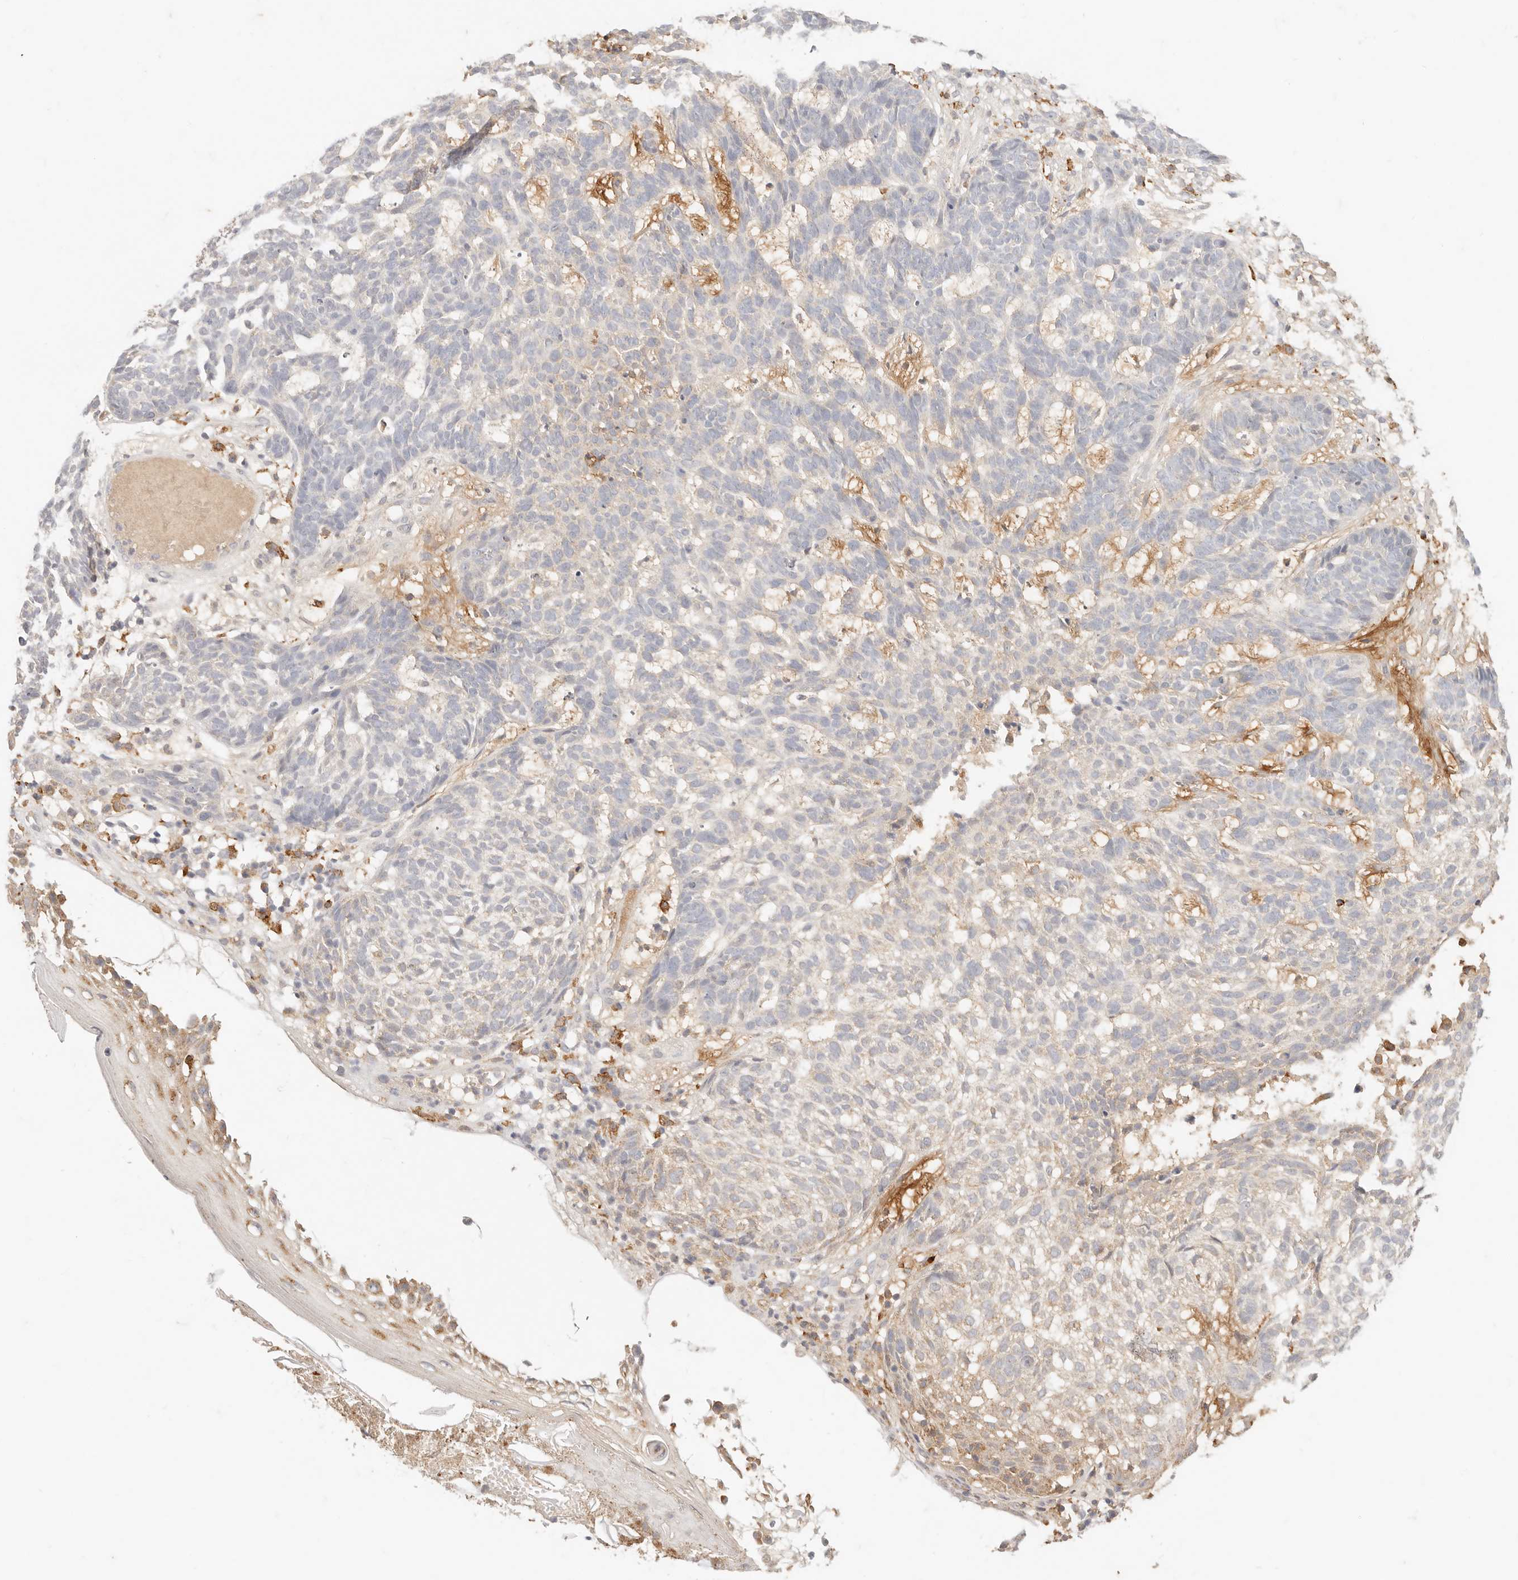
{"staining": {"intensity": "weak", "quantity": "25%-75%", "location": "cytoplasmic/membranous"}, "tissue": "skin cancer", "cell_type": "Tumor cells", "image_type": "cancer", "snomed": [{"axis": "morphology", "description": "Basal cell carcinoma"}, {"axis": "topography", "description": "Skin"}], "caption": "Tumor cells reveal low levels of weak cytoplasmic/membranous positivity in approximately 25%-75% of cells in skin cancer (basal cell carcinoma). Ihc stains the protein of interest in brown and the nuclei are stained blue.", "gene": "HK2", "patient": {"sex": "male", "age": 85}}